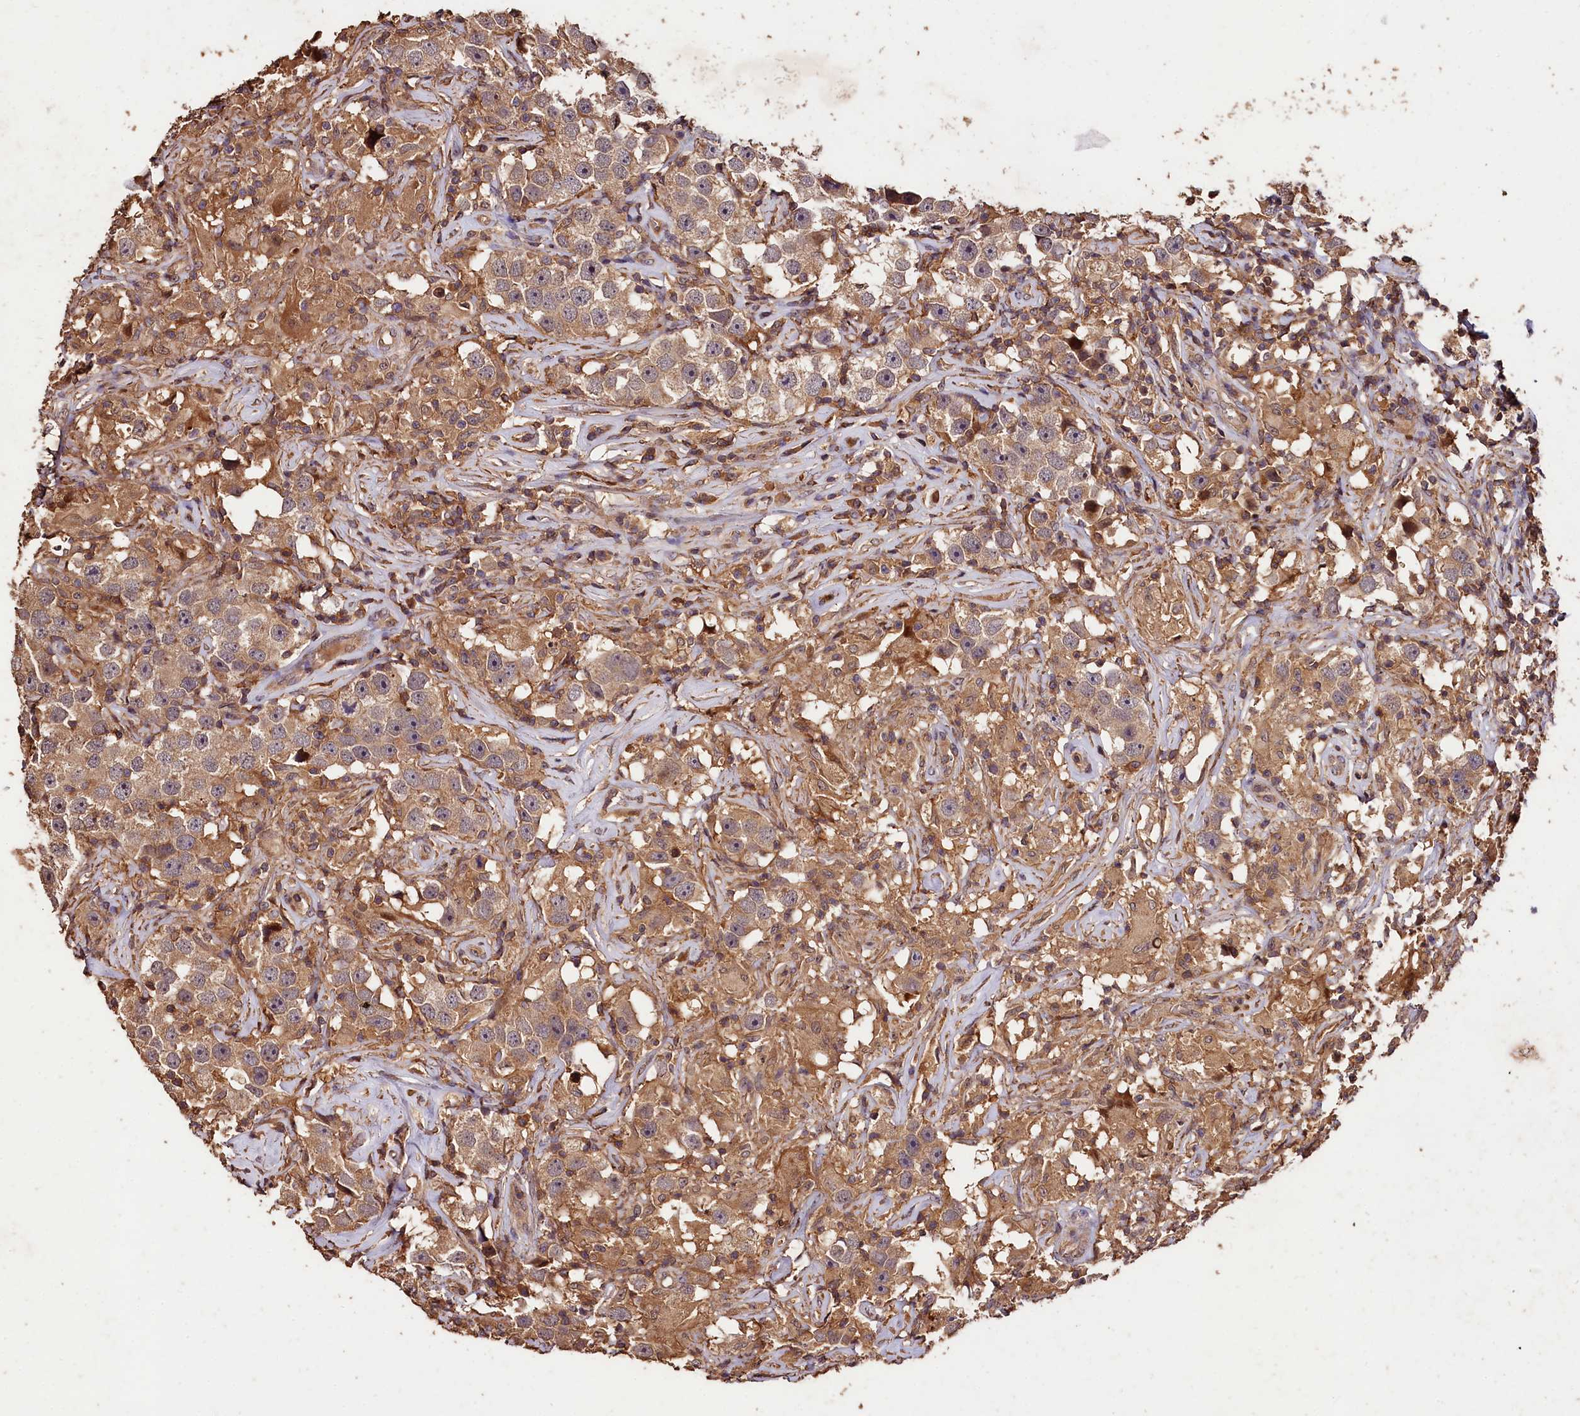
{"staining": {"intensity": "weak", "quantity": ">75%", "location": "cytoplasmic/membranous"}, "tissue": "testis cancer", "cell_type": "Tumor cells", "image_type": "cancer", "snomed": [{"axis": "morphology", "description": "Seminoma, NOS"}, {"axis": "topography", "description": "Testis"}], "caption": "The photomicrograph shows a brown stain indicating the presence of a protein in the cytoplasmic/membranous of tumor cells in testis cancer (seminoma).", "gene": "KPTN", "patient": {"sex": "male", "age": 49}}